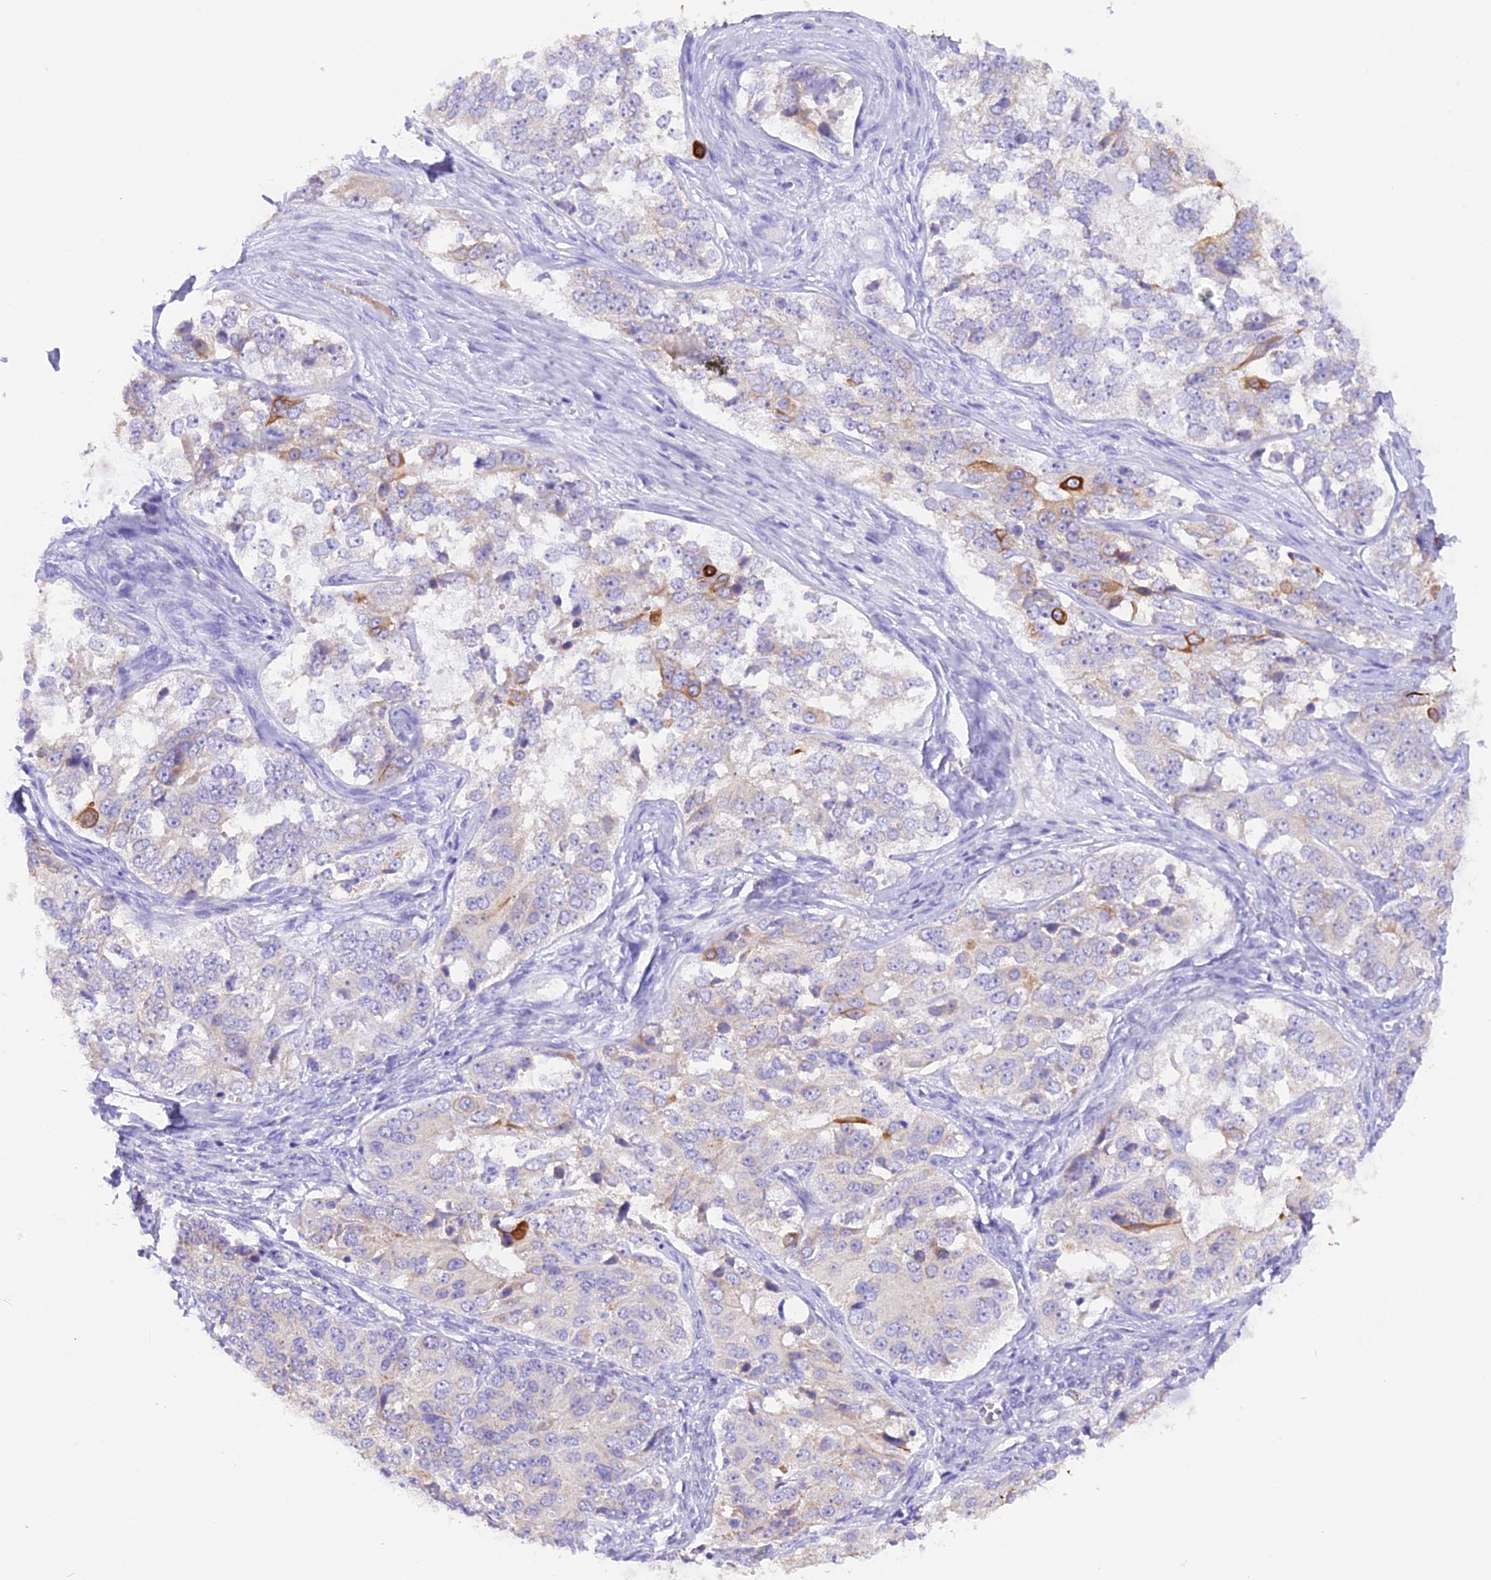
{"staining": {"intensity": "negative", "quantity": "none", "location": "none"}, "tissue": "ovarian cancer", "cell_type": "Tumor cells", "image_type": "cancer", "snomed": [{"axis": "morphology", "description": "Carcinoma, endometroid"}, {"axis": "topography", "description": "Ovary"}], "caption": "Tumor cells show no significant positivity in endometroid carcinoma (ovarian). Brightfield microscopy of immunohistochemistry (IHC) stained with DAB (3,3'-diaminobenzidine) (brown) and hematoxylin (blue), captured at high magnification.", "gene": "PKIA", "patient": {"sex": "female", "age": 51}}